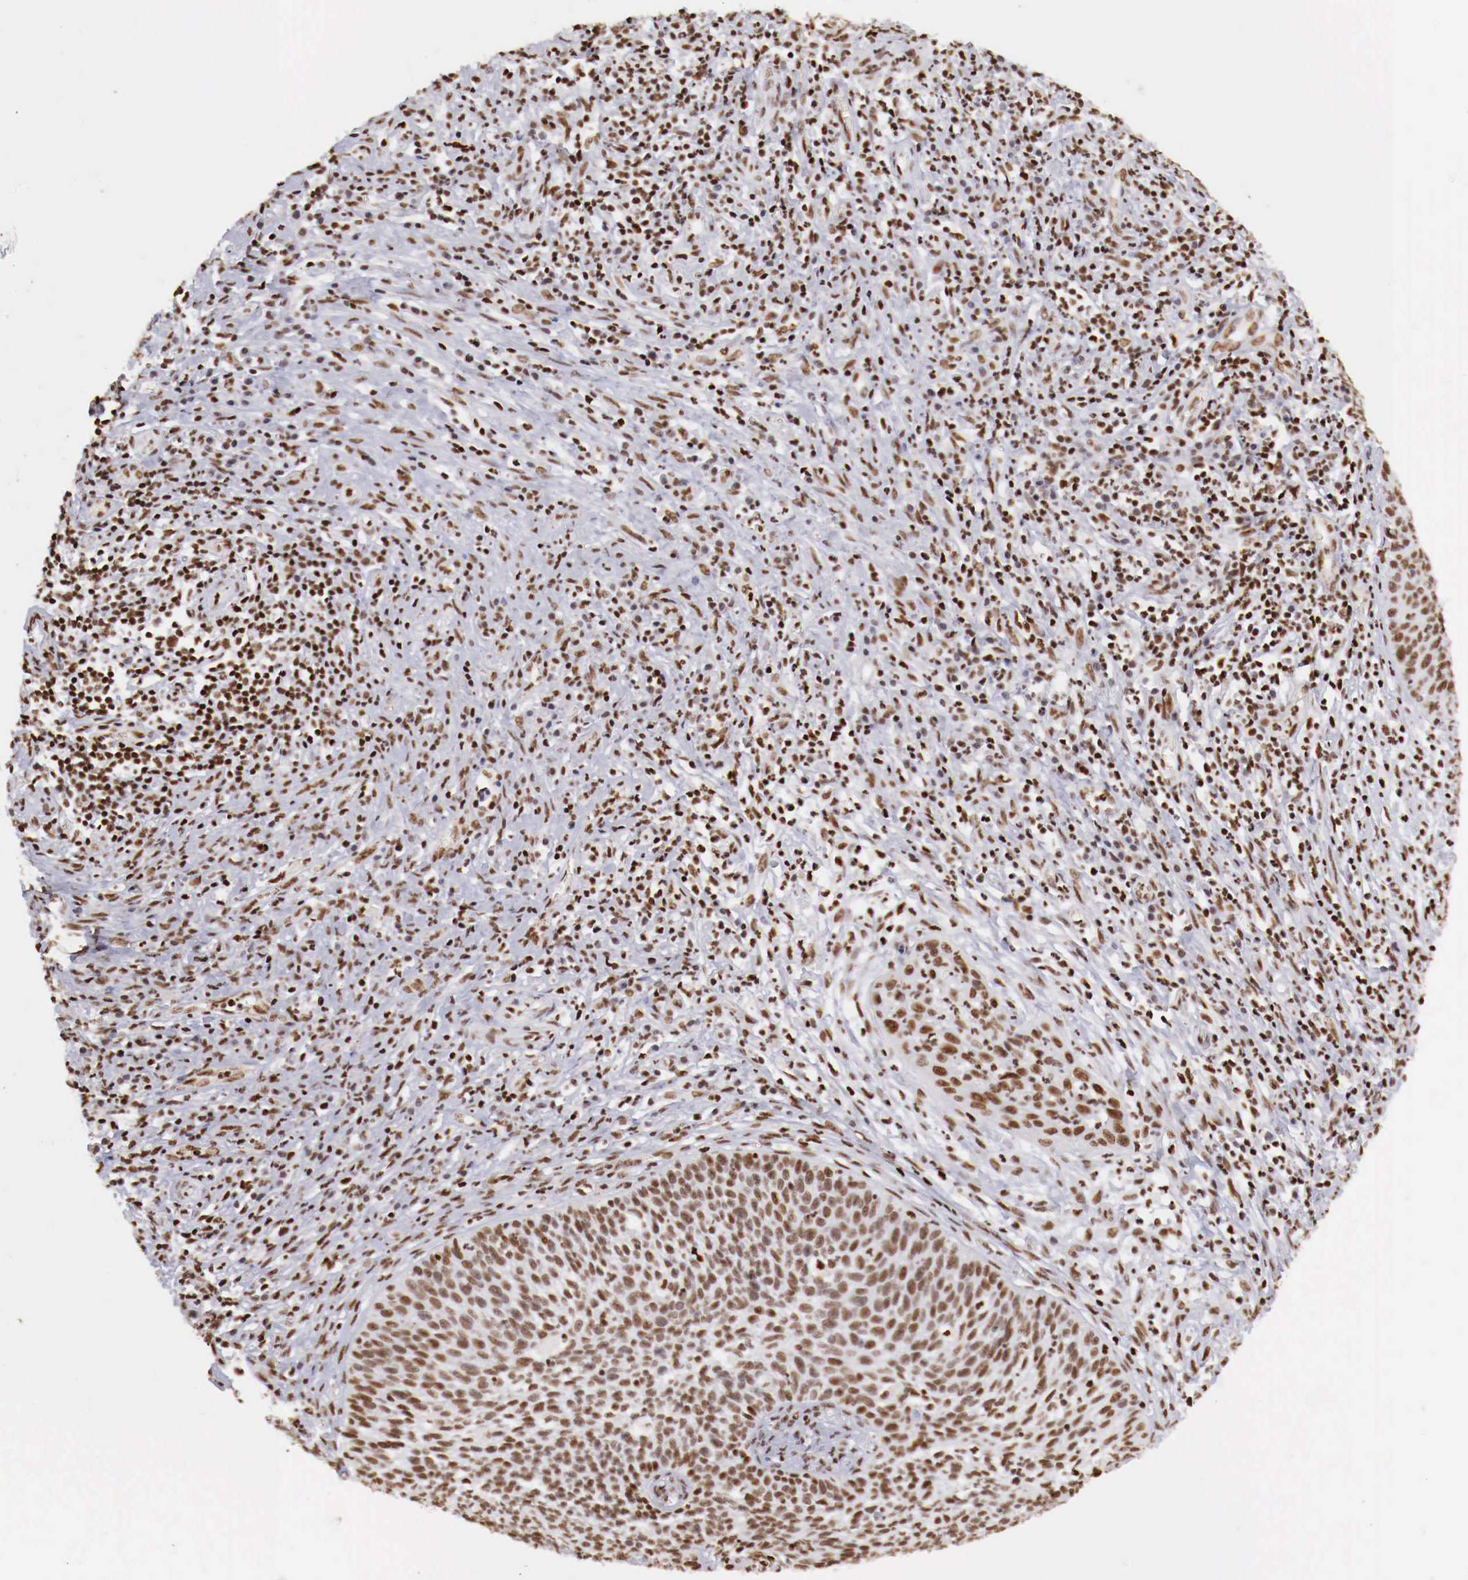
{"staining": {"intensity": "moderate", "quantity": ">75%", "location": "nuclear"}, "tissue": "cervical cancer", "cell_type": "Tumor cells", "image_type": "cancer", "snomed": [{"axis": "morphology", "description": "Squamous cell carcinoma, NOS"}, {"axis": "topography", "description": "Cervix"}], "caption": "Cervical cancer tissue demonstrates moderate nuclear expression in about >75% of tumor cells", "gene": "MAX", "patient": {"sex": "female", "age": 41}}